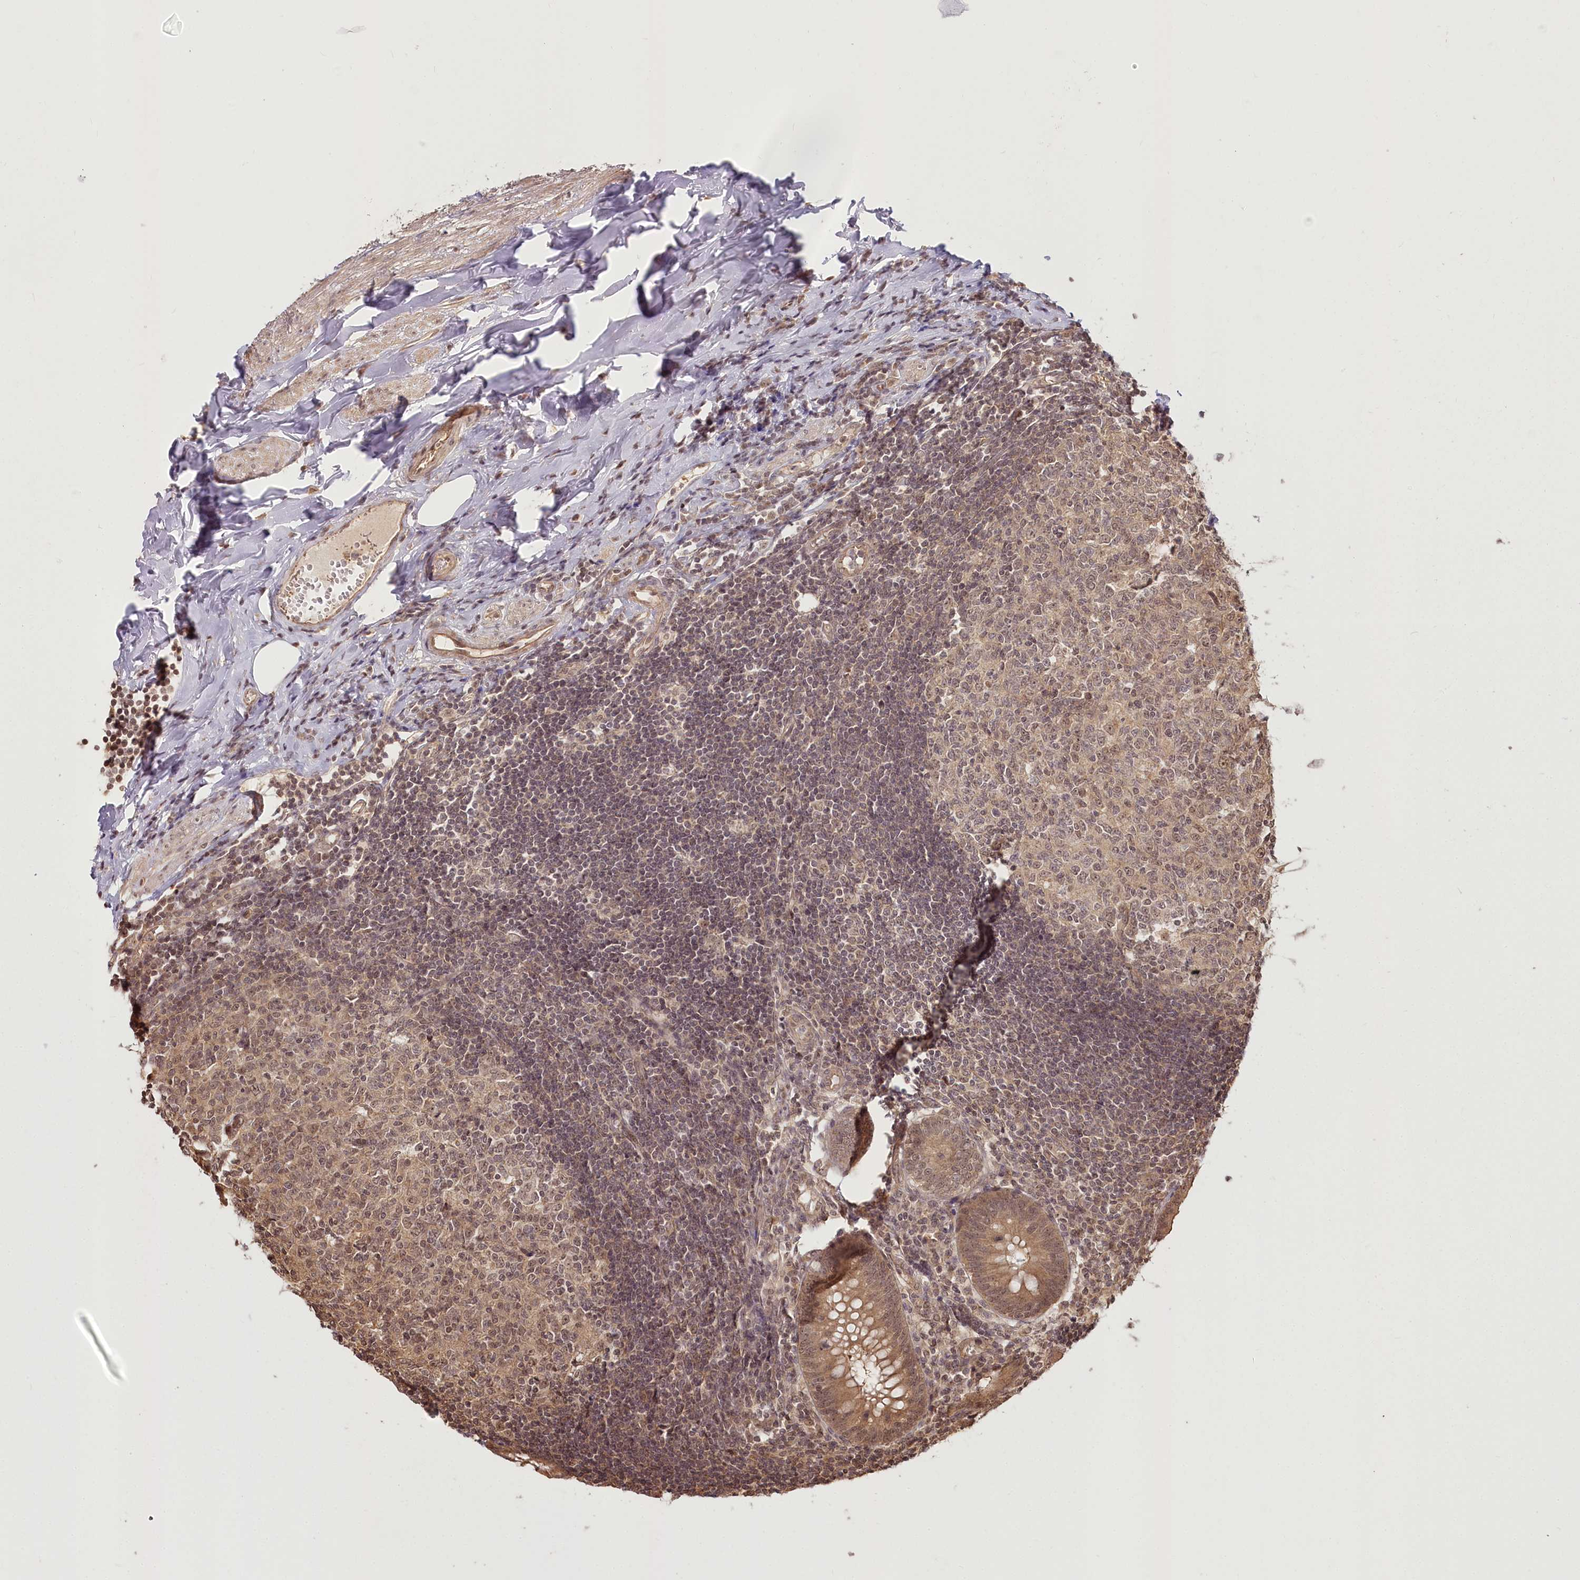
{"staining": {"intensity": "moderate", "quantity": ">75%", "location": "cytoplasmic/membranous,nuclear"}, "tissue": "appendix", "cell_type": "Glandular cells", "image_type": "normal", "snomed": [{"axis": "morphology", "description": "Normal tissue, NOS"}, {"axis": "topography", "description": "Appendix"}], "caption": "High-magnification brightfield microscopy of unremarkable appendix stained with DAB (3,3'-diaminobenzidine) (brown) and counterstained with hematoxylin (blue). glandular cells exhibit moderate cytoplasmic/membranous,nuclear positivity is present in approximately>75% of cells. (IHC, brightfield microscopy, high magnification).", "gene": "R3HDM2", "patient": {"sex": "female", "age": 54}}